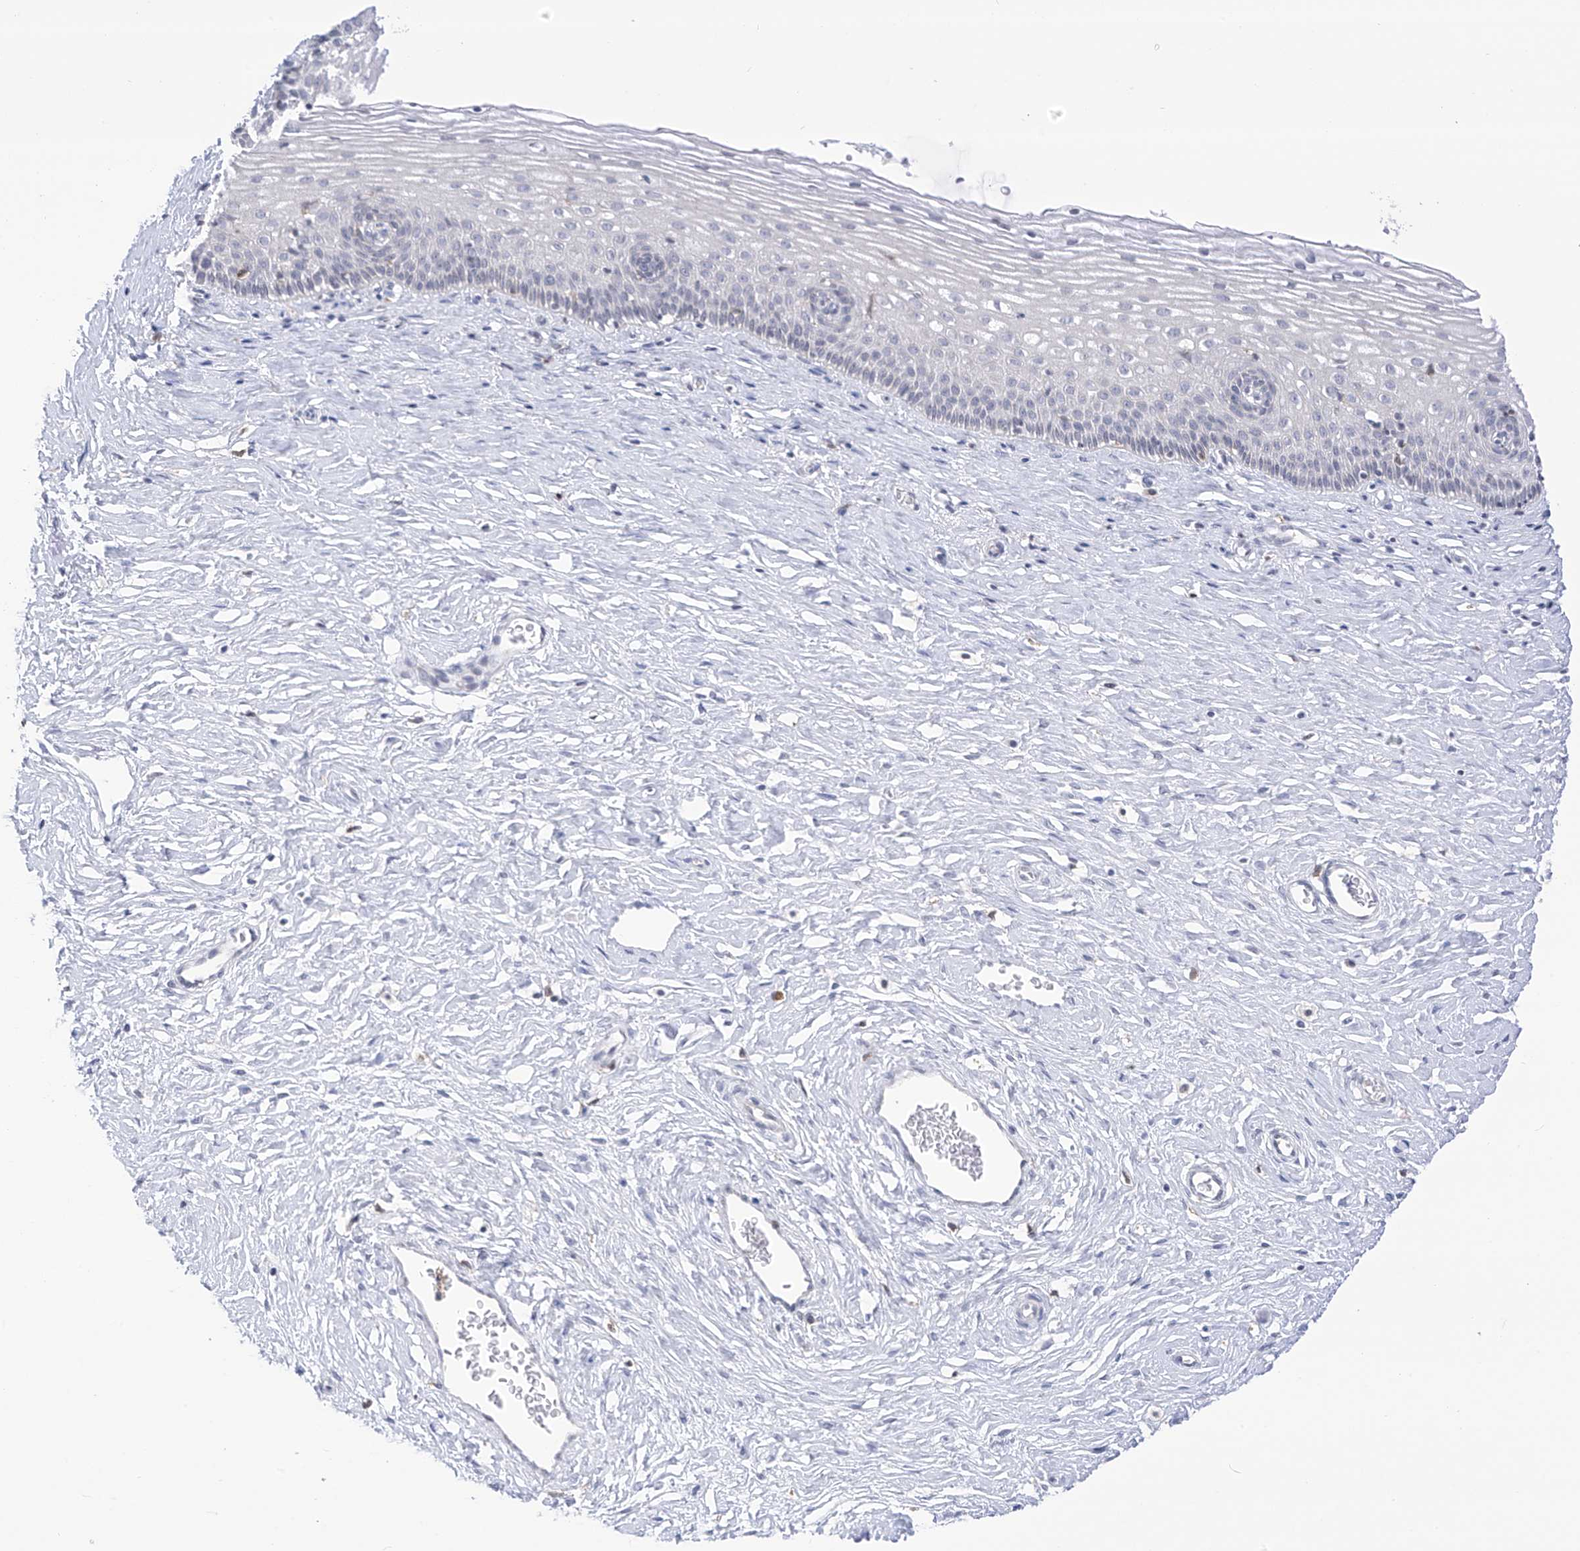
{"staining": {"intensity": "negative", "quantity": "none", "location": "none"}, "tissue": "cervix", "cell_type": "Glandular cells", "image_type": "normal", "snomed": [{"axis": "morphology", "description": "Normal tissue, NOS"}, {"axis": "topography", "description": "Cervix"}], "caption": "A histopathology image of human cervix is negative for staining in glandular cells. (Brightfield microscopy of DAB immunohistochemistry at high magnification).", "gene": "TBXAS1", "patient": {"sex": "female", "age": 33}}